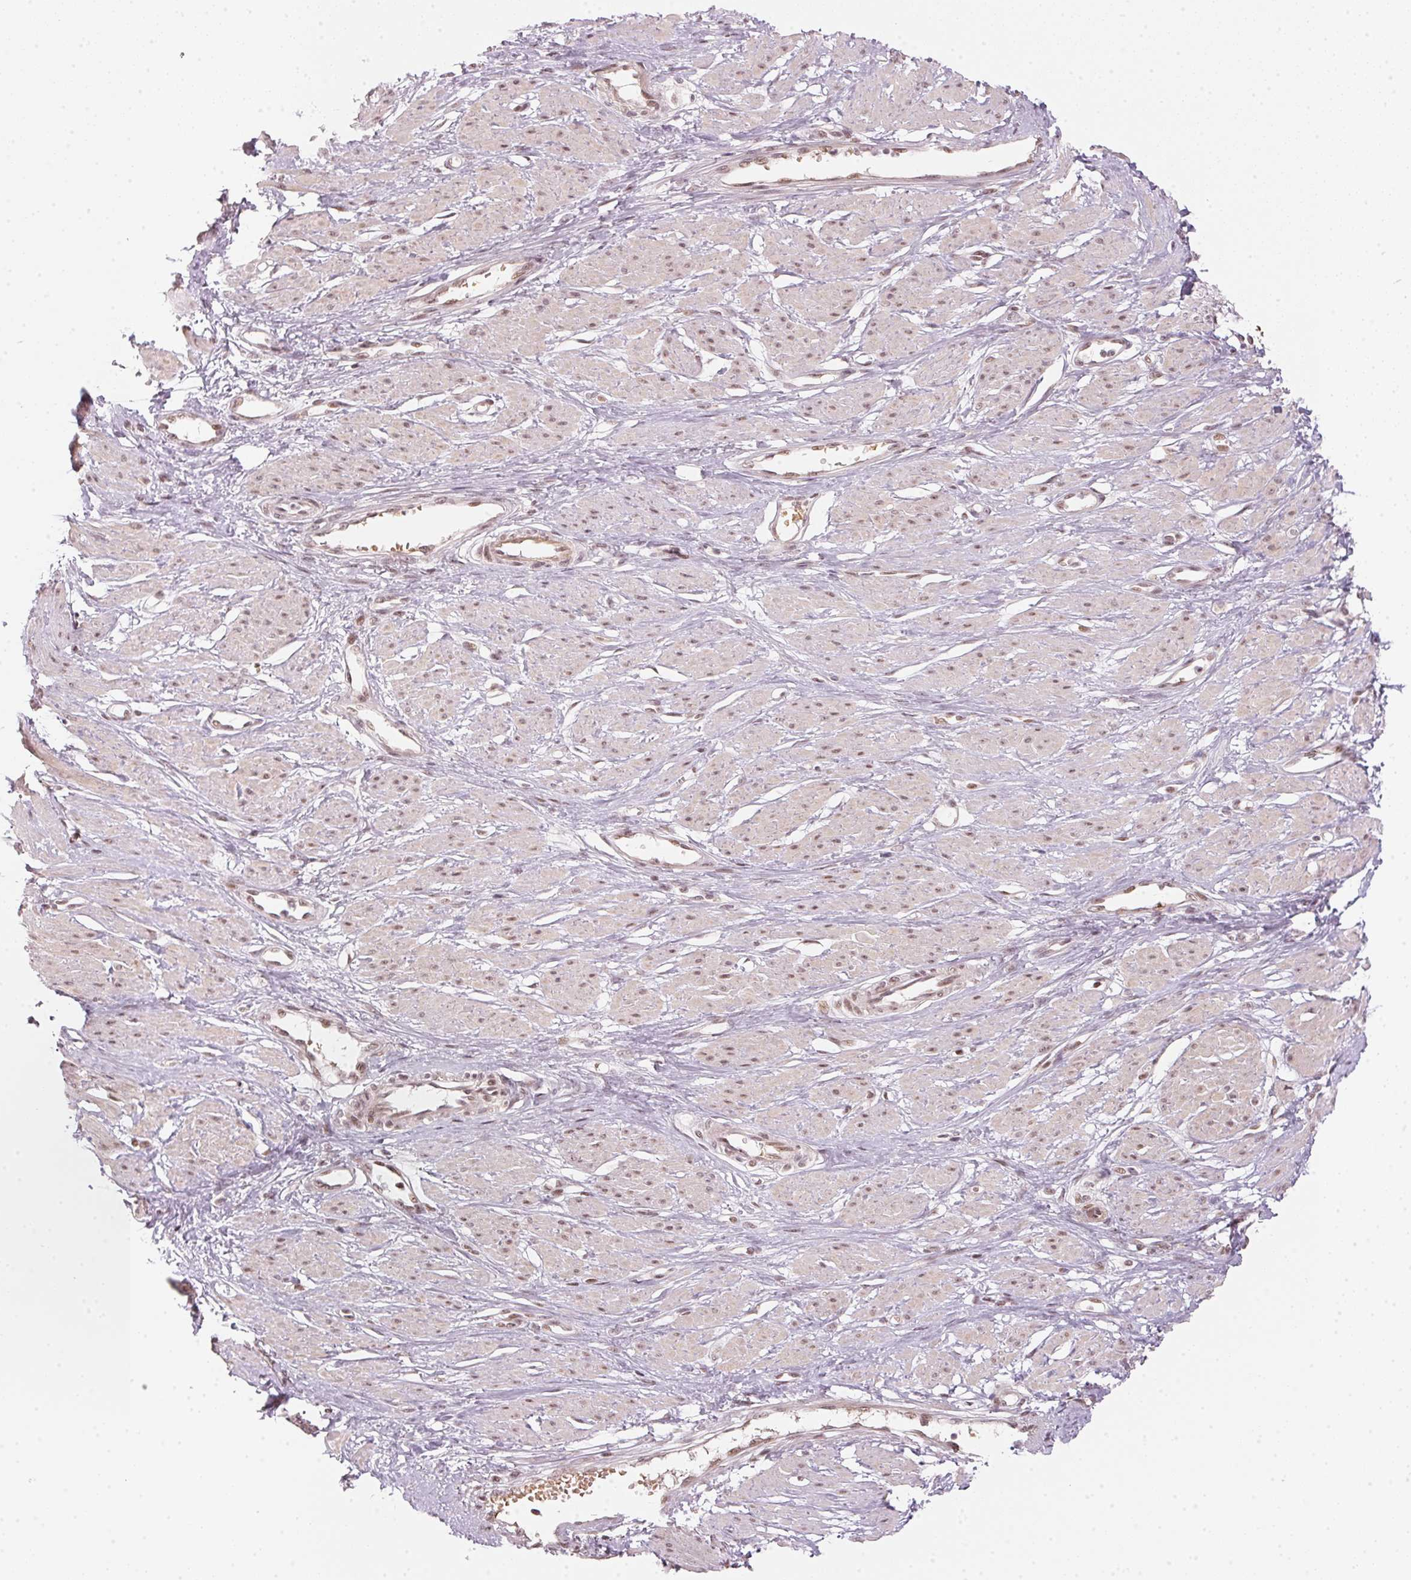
{"staining": {"intensity": "weak", "quantity": ">75%", "location": "cytoplasmic/membranous,nuclear"}, "tissue": "smooth muscle", "cell_type": "Smooth muscle cells", "image_type": "normal", "snomed": [{"axis": "morphology", "description": "Normal tissue, NOS"}, {"axis": "topography", "description": "Smooth muscle"}, {"axis": "topography", "description": "Uterus"}], "caption": "Protein staining of benign smooth muscle reveals weak cytoplasmic/membranous,nuclear positivity in about >75% of smooth muscle cells.", "gene": "KAT6A", "patient": {"sex": "female", "age": 39}}